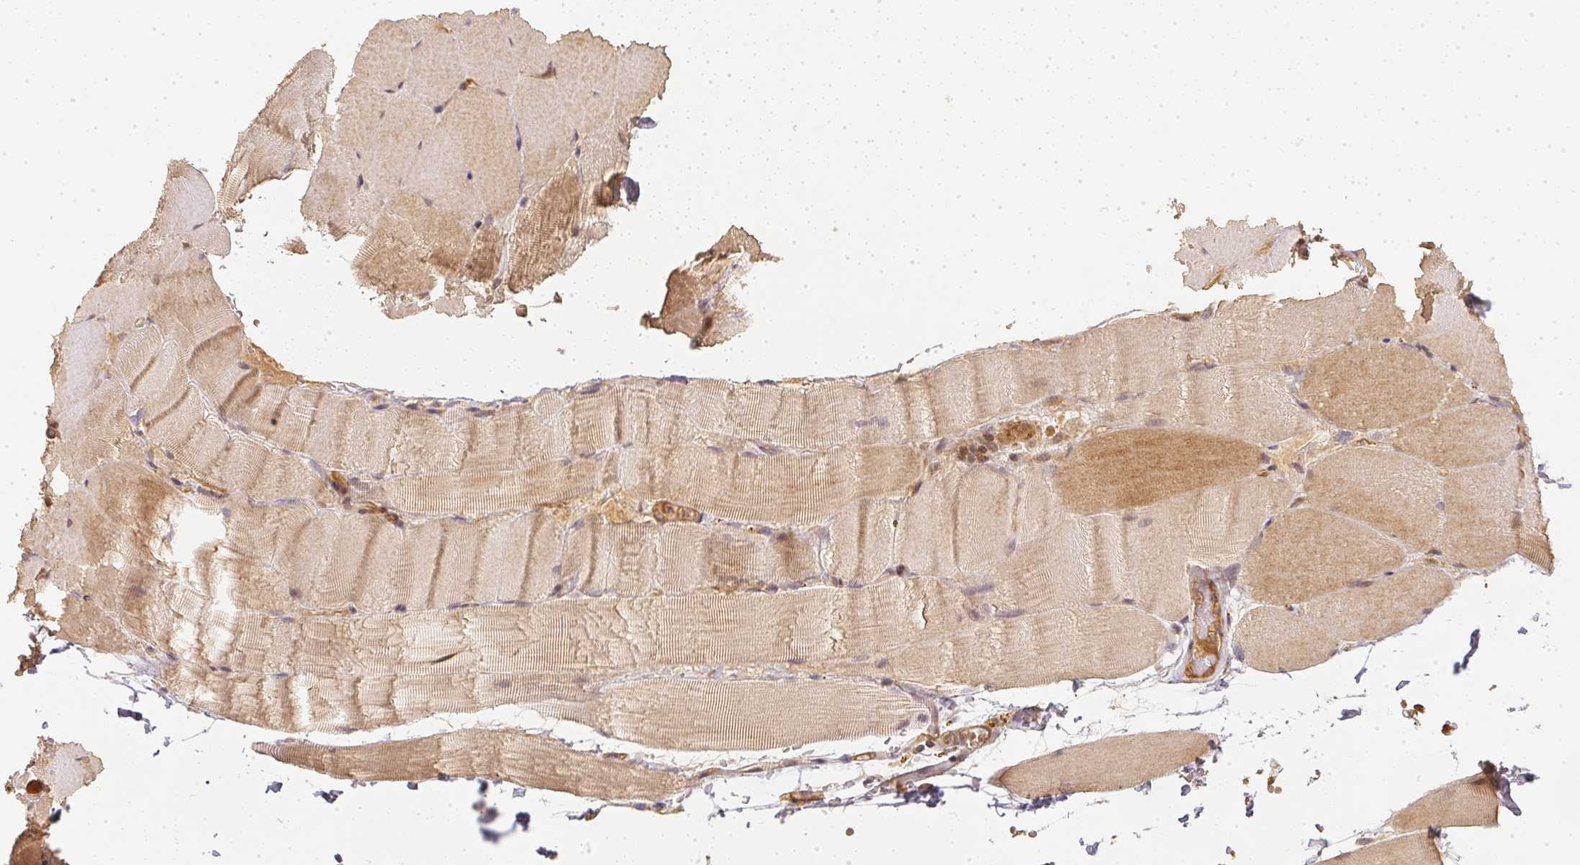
{"staining": {"intensity": "weak", "quantity": "<25%", "location": "cytoplasmic/membranous"}, "tissue": "skeletal muscle", "cell_type": "Myocytes", "image_type": "normal", "snomed": [{"axis": "morphology", "description": "Normal tissue, NOS"}, {"axis": "topography", "description": "Skeletal muscle"}], "caption": "DAB immunohistochemical staining of benign human skeletal muscle demonstrates no significant expression in myocytes.", "gene": "SERPINE1", "patient": {"sex": "female", "age": 37}}